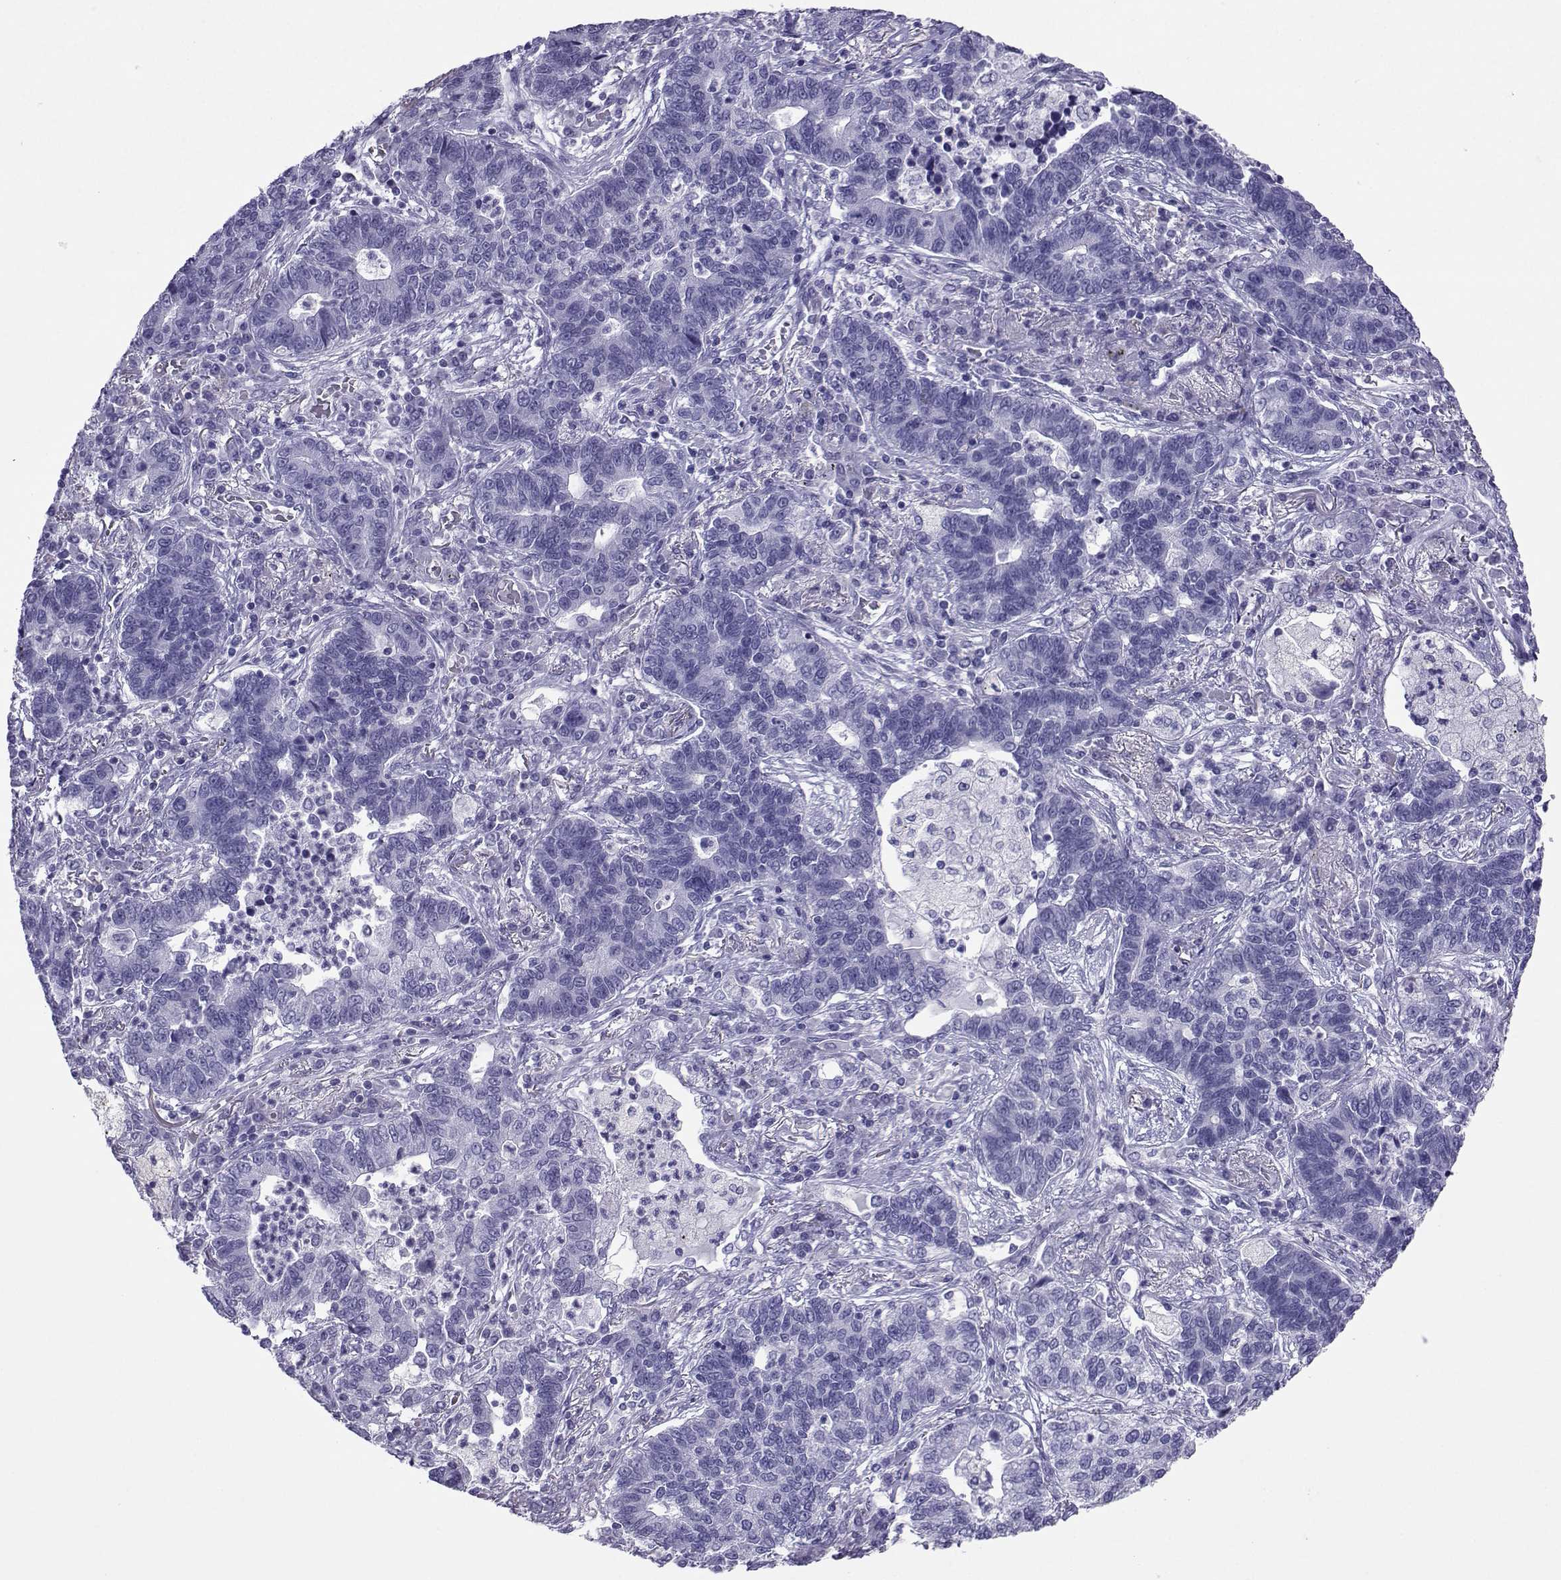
{"staining": {"intensity": "negative", "quantity": "none", "location": "none"}, "tissue": "lung cancer", "cell_type": "Tumor cells", "image_type": "cancer", "snomed": [{"axis": "morphology", "description": "Adenocarcinoma, NOS"}, {"axis": "topography", "description": "Lung"}], "caption": "The image shows no significant staining in tumor cells of lung cancer (adenocarcinoma). (IHC, brightfield microscopy, high magnification).", "gene": "LORICRIN", "patient": {"sex": "female", "age": 57}}